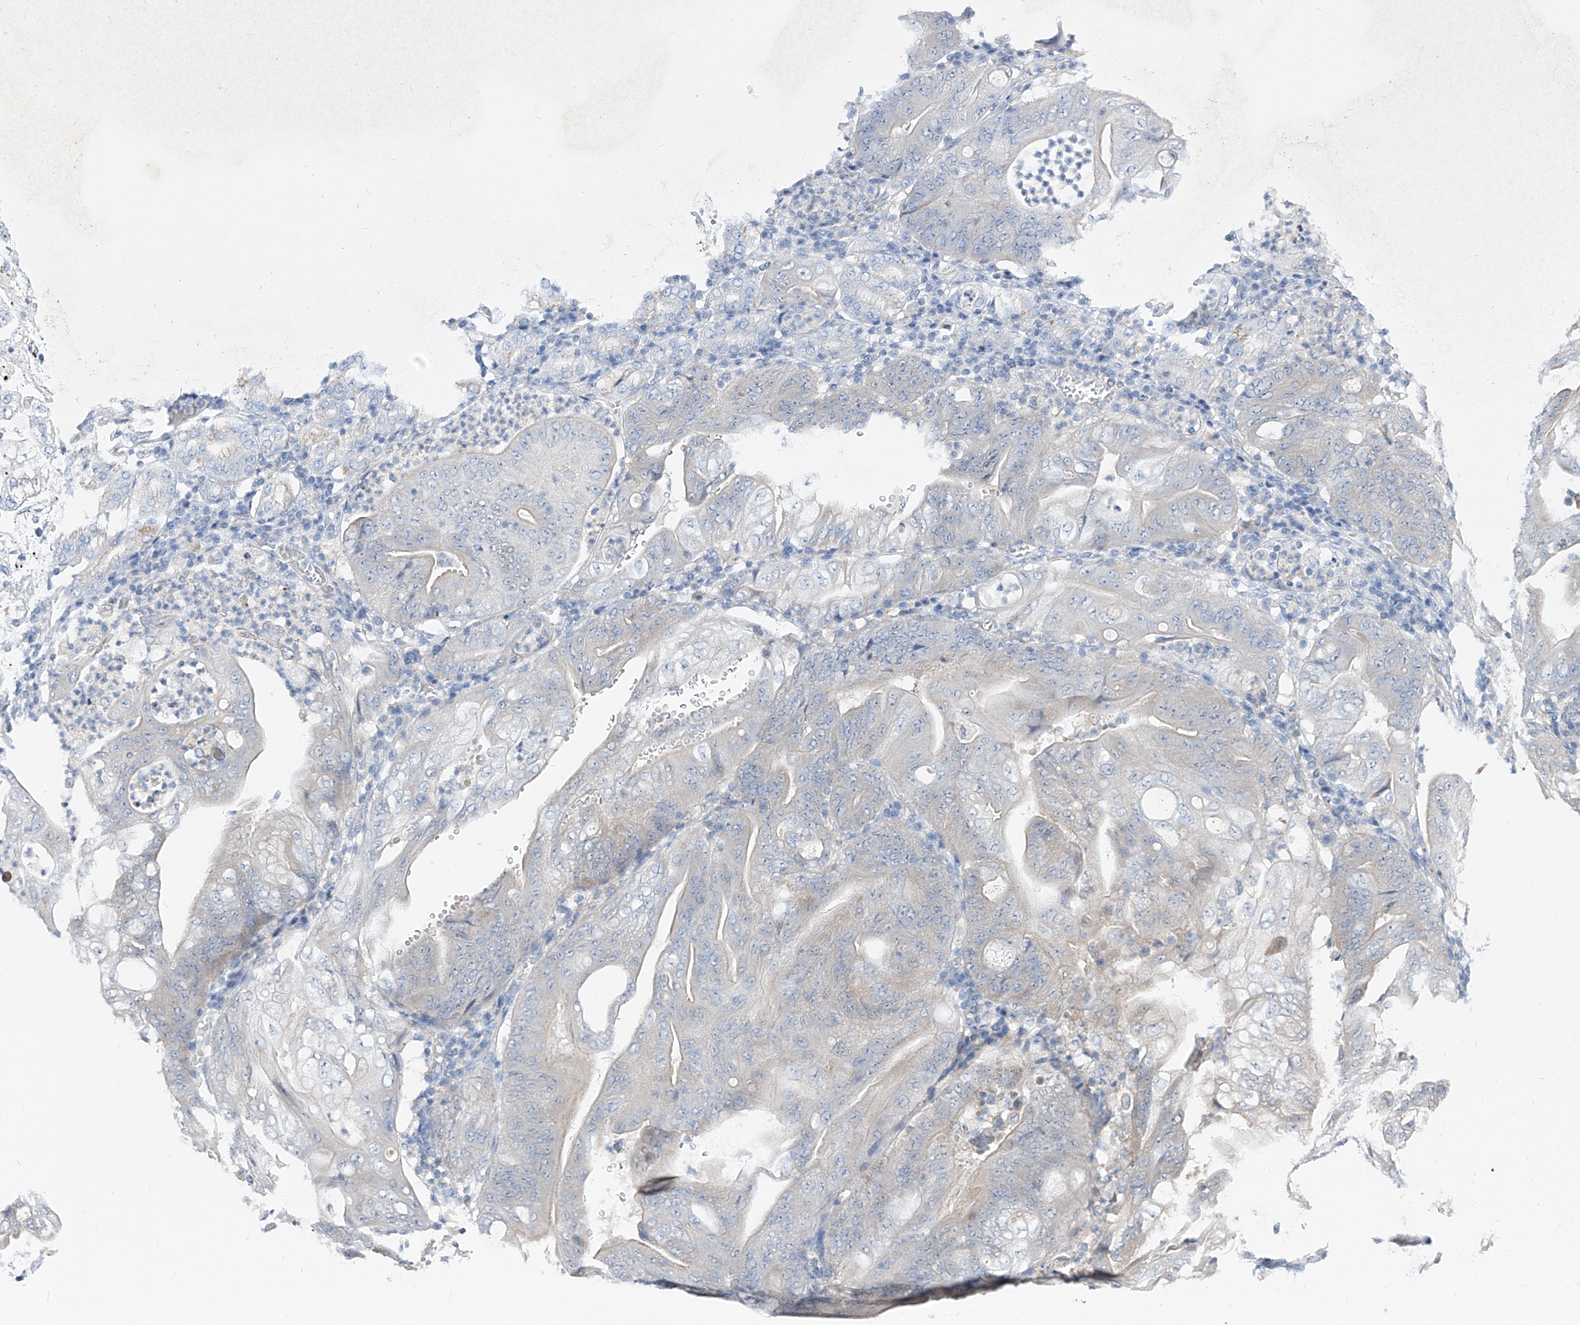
{"staining": {"intensity": "weak", "quantity": "<25%", "location": "cytoplasmic/membranous"}, "tissue": "stomach cancer", "cell_type": "Tumor cells", "image_type": "cancer", "snomed": [{"axis": "morphology", "description": "Adenocarcinoma, NOS"}, {"axis": "topography", "description": "Stomach"}], "caption": "Tumor cells show no significant staining in stomach adenocarcinoma. (DAB IHC with hematoxylin counter stain).", "gene": "UFL1", "patient": {"sex": "female", "age": 73}}